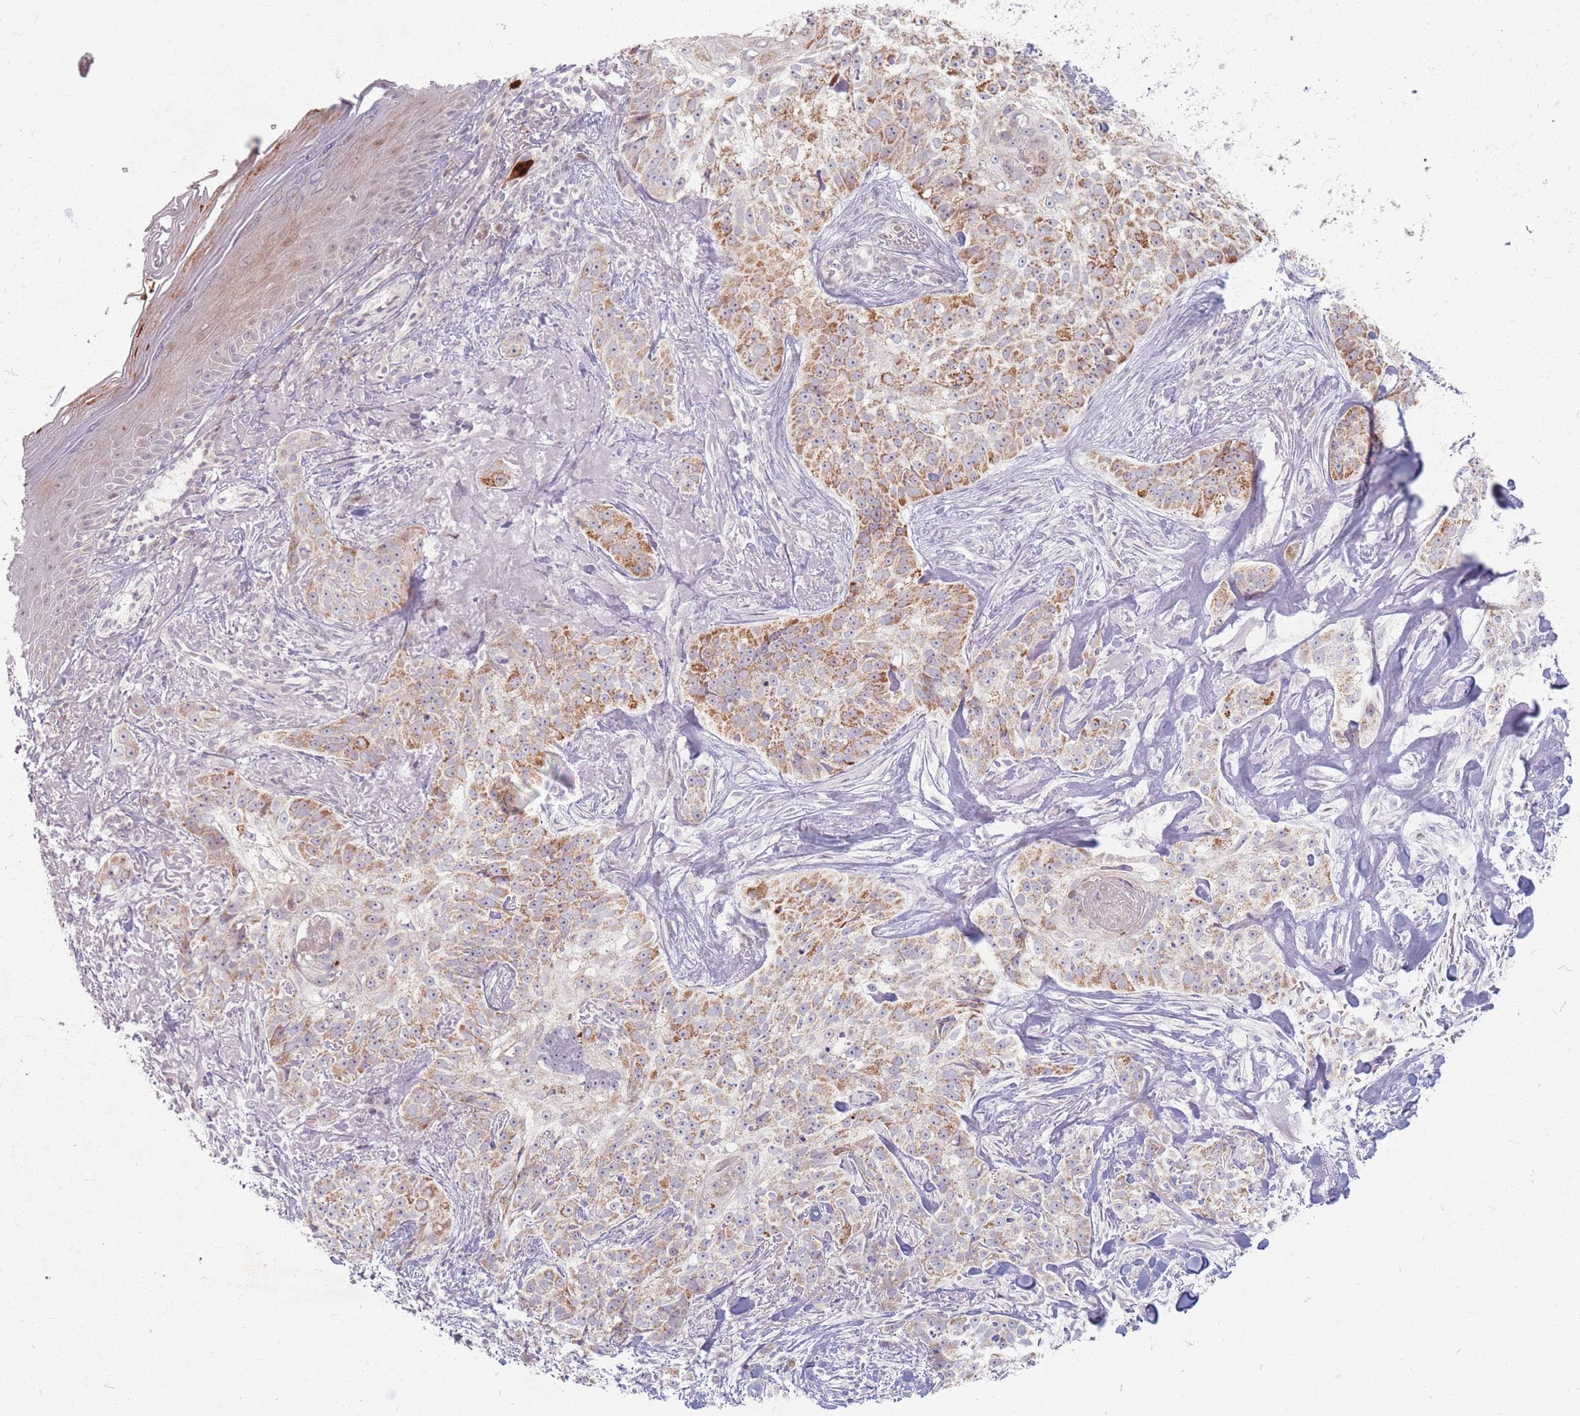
{"staining": {"intensity": "moderate", "quantity": ">75%", "location": "cytoplasmic/membranous"}, "tissue": "skin cancer", "cell_type": "Tumor cells", "image_type": "cancer", "snomed": [{"axis": "morphology", "description": "Basal cell carcinoma"}, {"axis": "topography", "description": "Skin"}], "caption": "Human basal cell carcinoma (skin) stained for a protein (brown) shows moderate cytoplasmic/membranous positive positivity in about >75% of tumor cells.", "gene": "CHCHD7", "patient": {"sex": "female", "age": 92}}